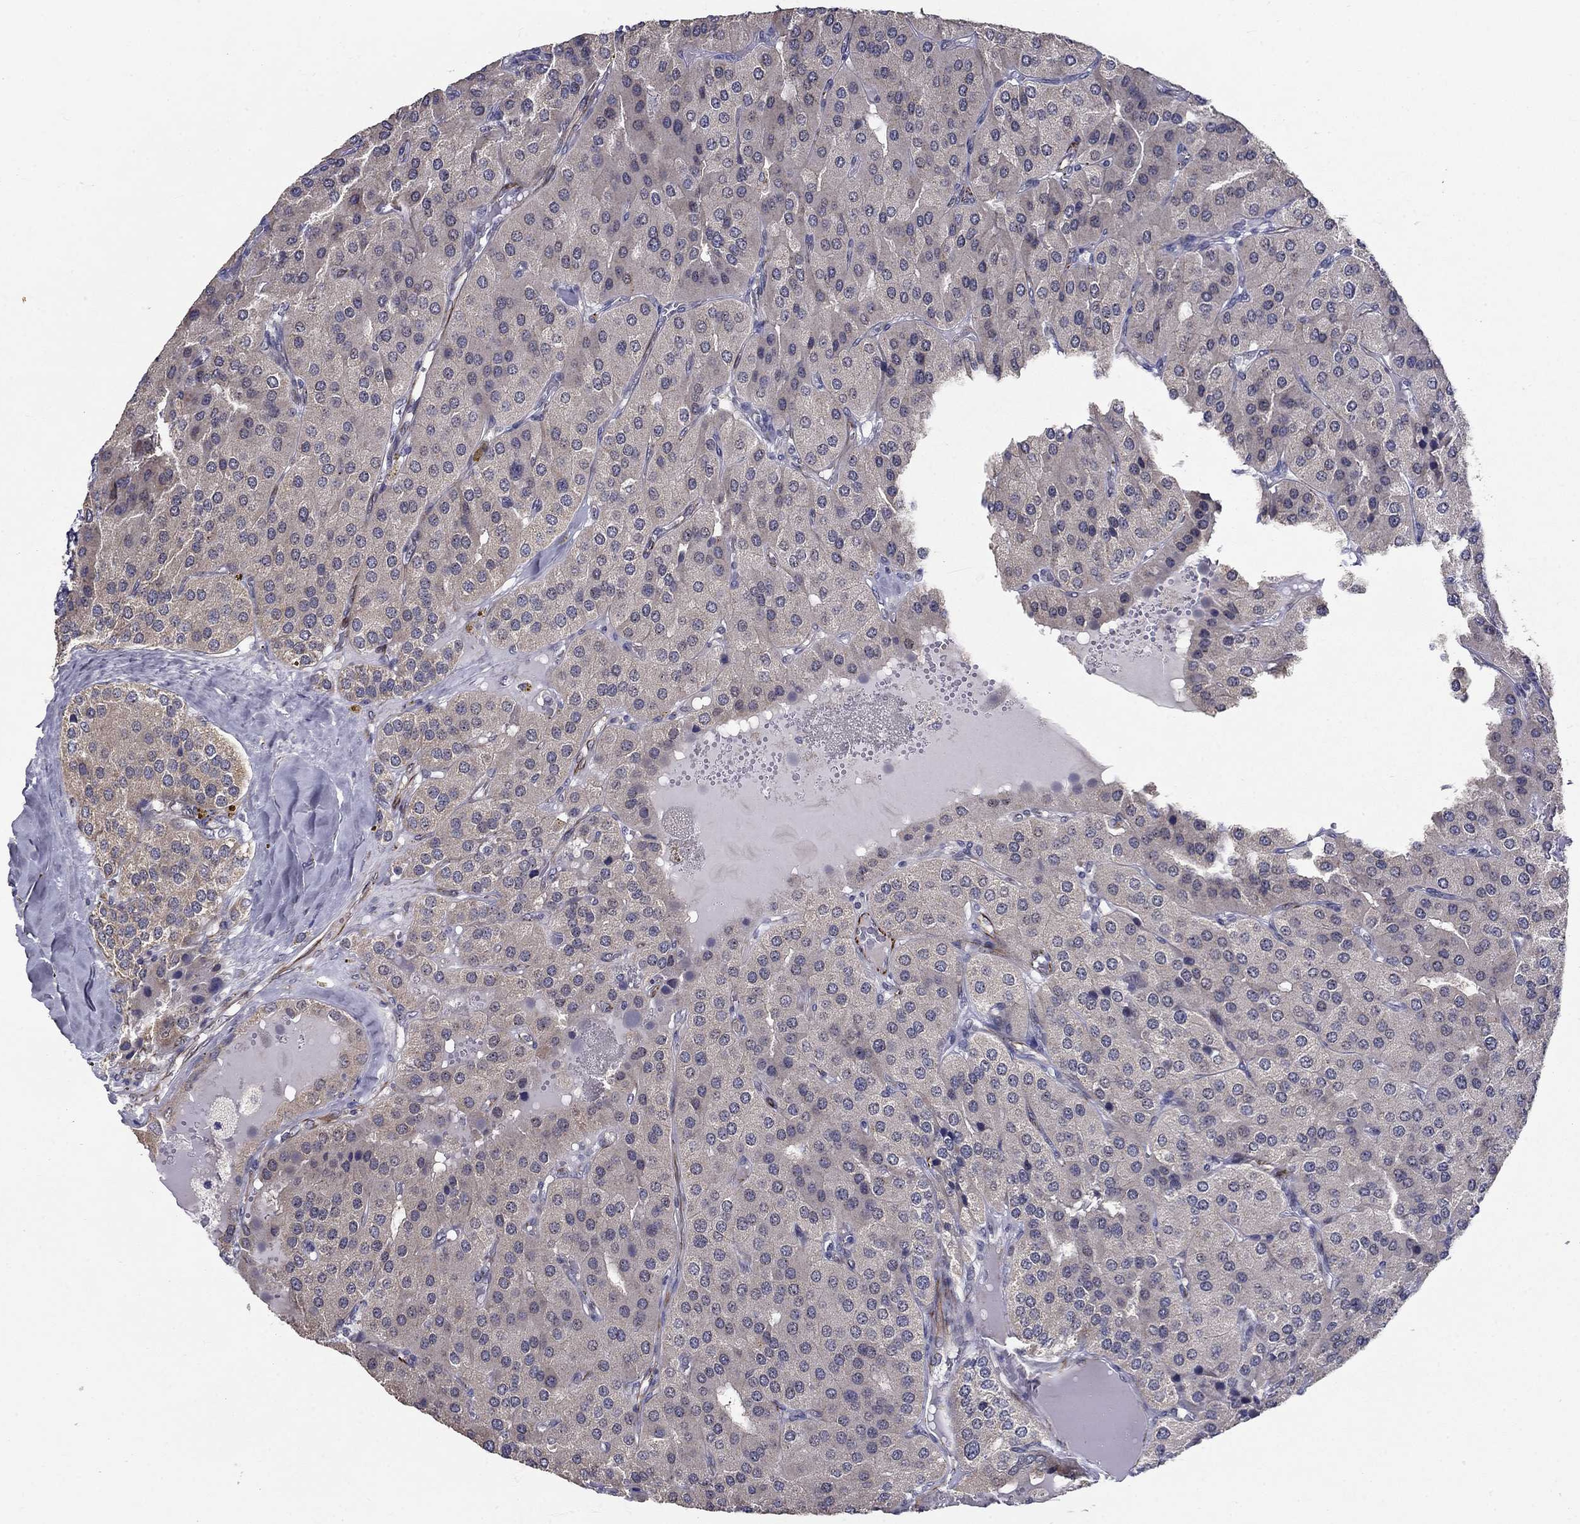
{"staining": {"intensity": "weak", "quantity": "<25%", "location": "cytoplasmic/membranous"}, "tissue": "parathyroid gland", "cell_type": "Glandular cells", "image_type": "normal", "snomed": [{"axis": "morphology", "description": "Normal tissue, NOS"}, {"axis": "morphology", "description": "Adenoma, NOS"}, {"axis": "topography", "description": "Parathyroid gland"}], "caption": "High magnification brightfield microscopy of normal parathyroid gland stained with DAB (3,3'-diaminobenzidine) (brown) and counterstained with hematoxylin (blue): glandular cells show no significant staining. (IHC, brightfield microscopy, high magnification).", "gene": "LACTB2", "patient": {"sex": "female", "age": 86}}